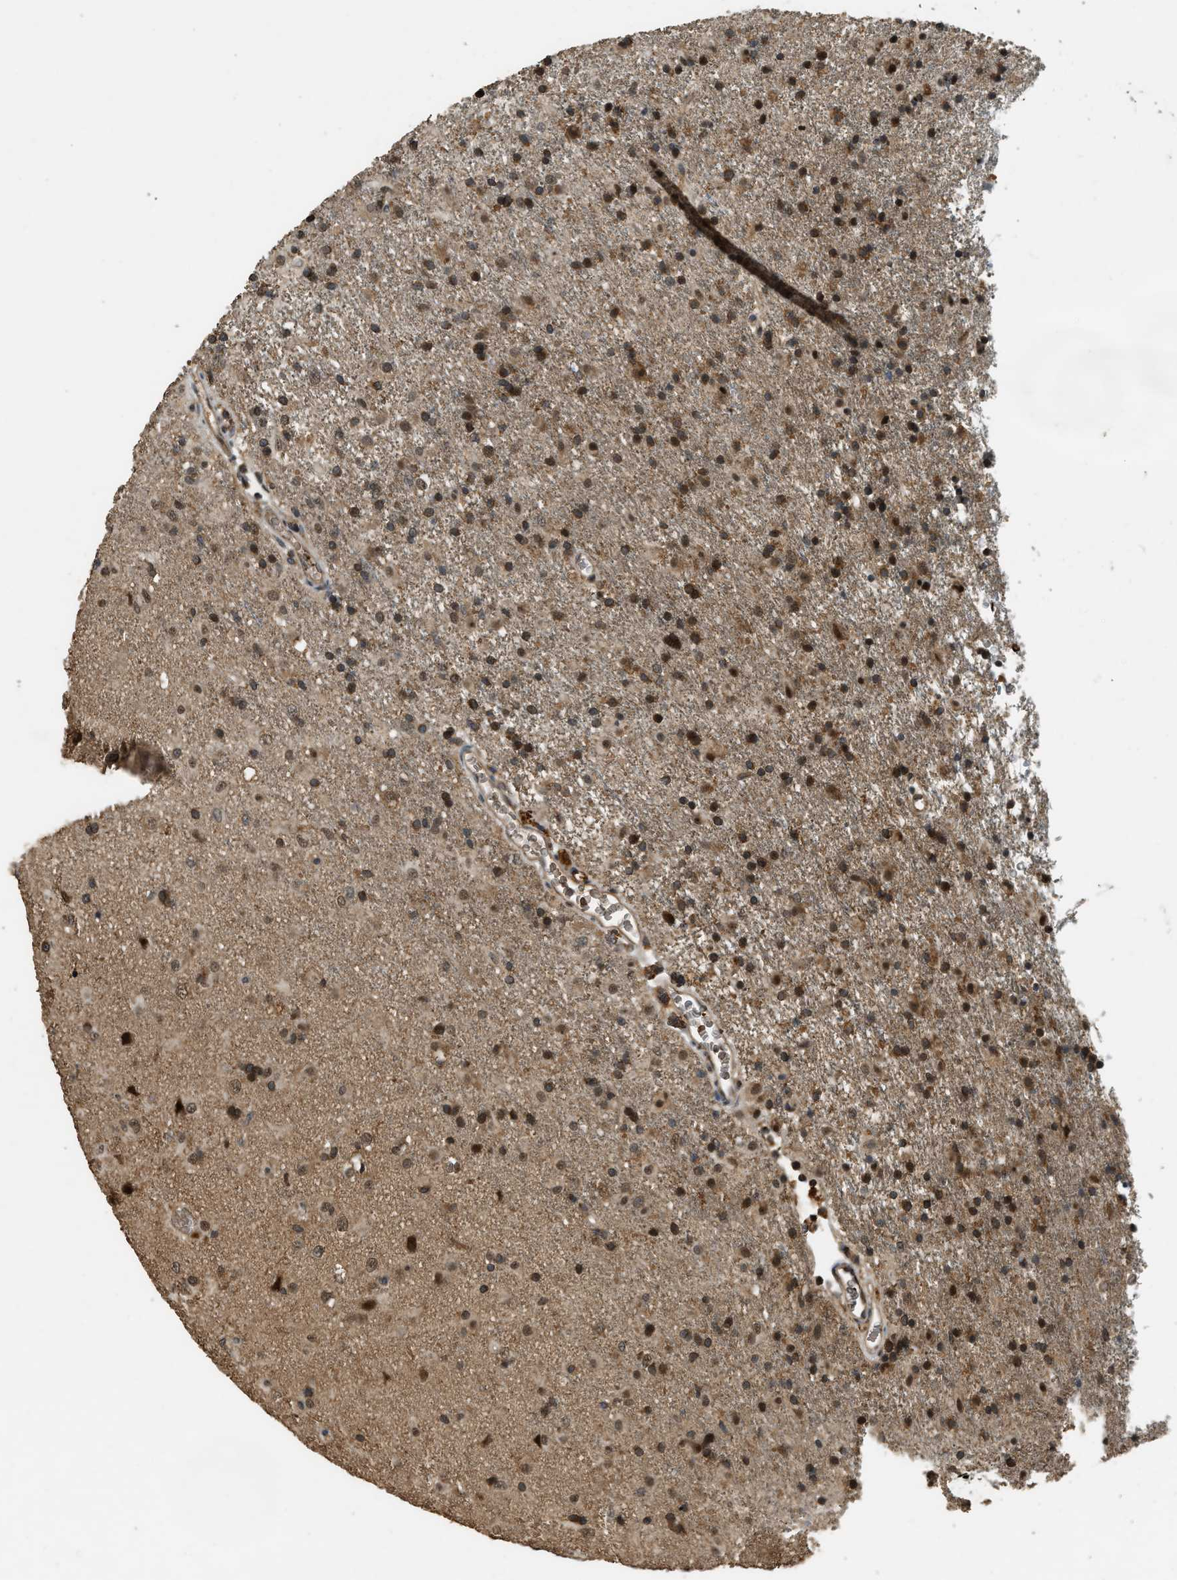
{"staining": {"intensity": "moderate", "quantity": ">75%", "location": "cytoplasmic/membranous,nuclear"}, "tissue": "glioma", "cell_type": "Tumor cells", "image_type": "cancer", "snomed": [{"axis": "morphology", "description": "Glioma, malignant, Low grade"}, {"axis": "topography", "description": "Brain"}], "caption": "Immunohistochemistry (IHC) image of human glioma stained for a protein (brown), which exhibits medium levels of moderate cytoplasmic/membranous and nuclear expression in about >75% of tumor cells.", "gene": "RNF141", "patient": {"sex": "male", "age": 65}}